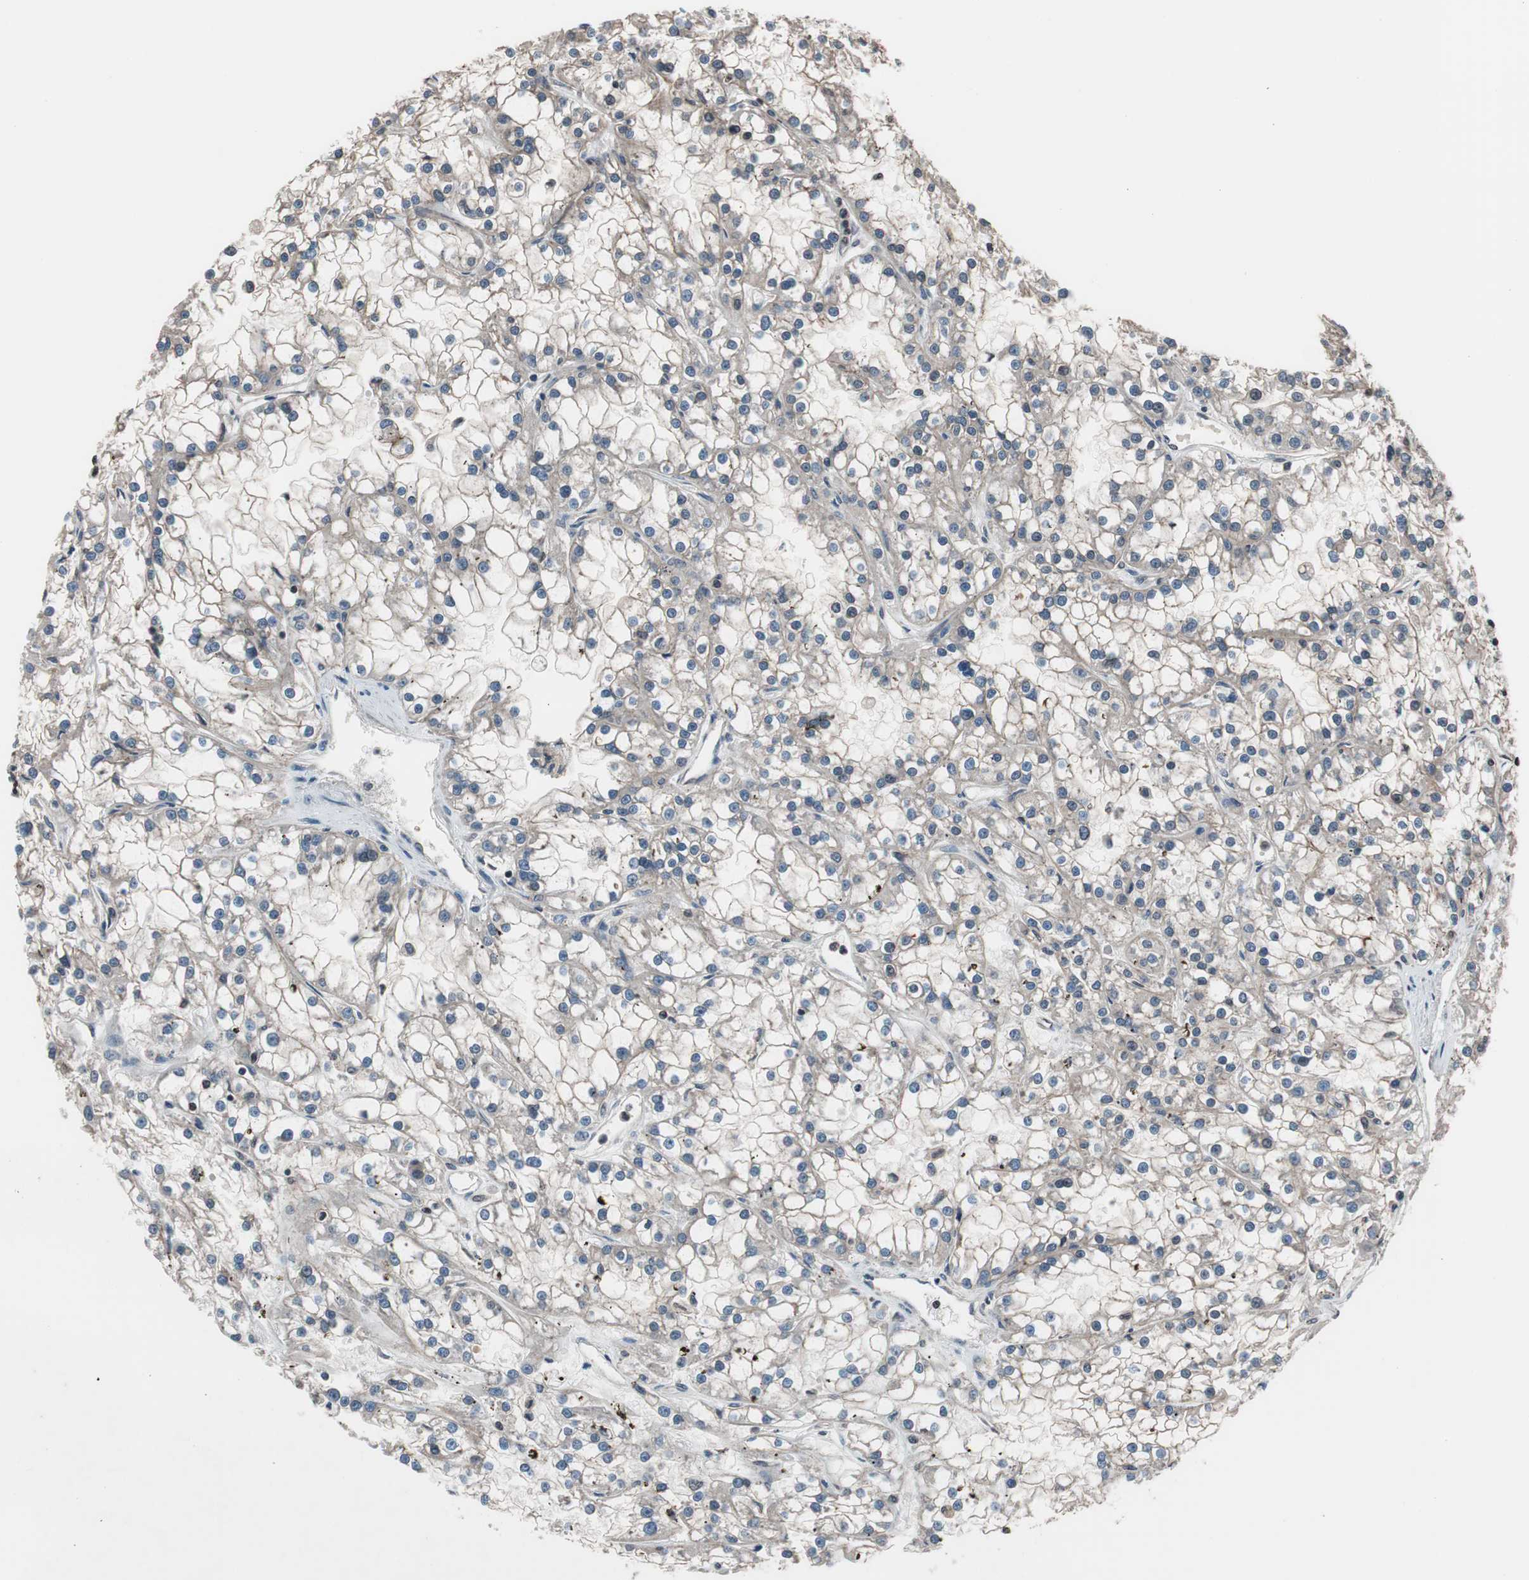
{"staining": {"intensity": "weak", "quantity": "25%-75%", "location": "cytoplasmic/membranous,nuclear"}, "tissue": "renal cancer", "cell_type": "Tumor cells", "image_type": "cancer", "snomed": [{"axis": "morphology", "description": "Adenocarcinoma, NOS"}, {"axis": "topography", "description": "Kidney"}], "caption": "This image reveals renal cancer (adenocarcinoma) stained with immunohistochemistry to label a protein in brown. The cytoplasmic/membranous and nuclear of tumor cells show weak positivity for the protein. Nuclei are counter-stained blue.", "gene": "RFC1", "patient": {"sex": "female", "age": 52}}